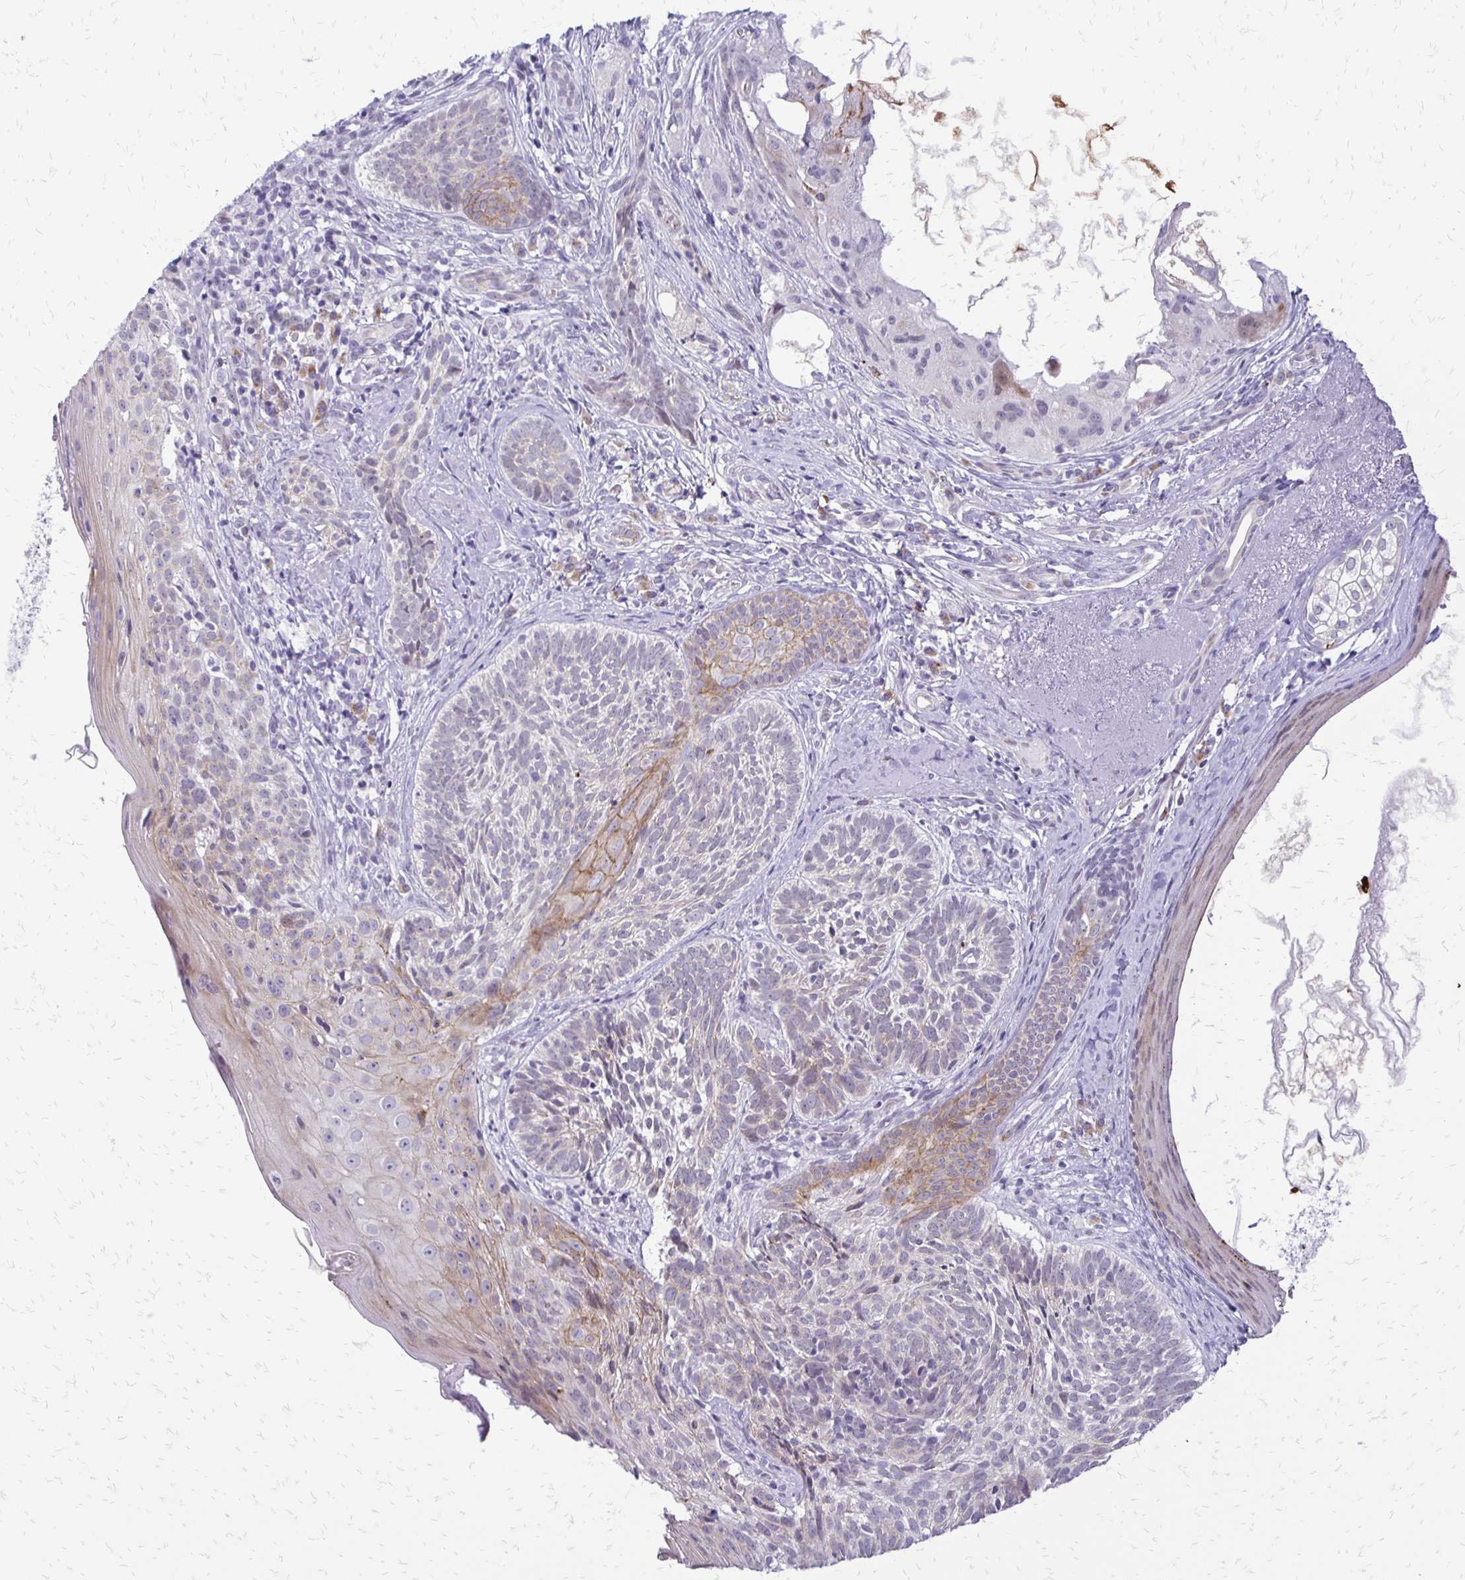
{"staining": {"intensity": "negative", "quantity": "none", "location": "none"}, "tissue": "skin cancer", "cell_type": "Tumor cells", "image_type": "cancer", "snomed": [{"axis": "morphology", "description": "Basal cell carcinoma"}, {"axis": "topography", "description": "Skin"}], "caption": "Immunohistochemistry (IHC) image of skin cancer (basal cell carcinoma) stained for a protein (brown), which demonstrates no positivity in tumor cells. (Brightfield microscopy of DAB IHC at high magnification).", "gene": "EPYC", "patient": {"sex": "female", "age": 74}}